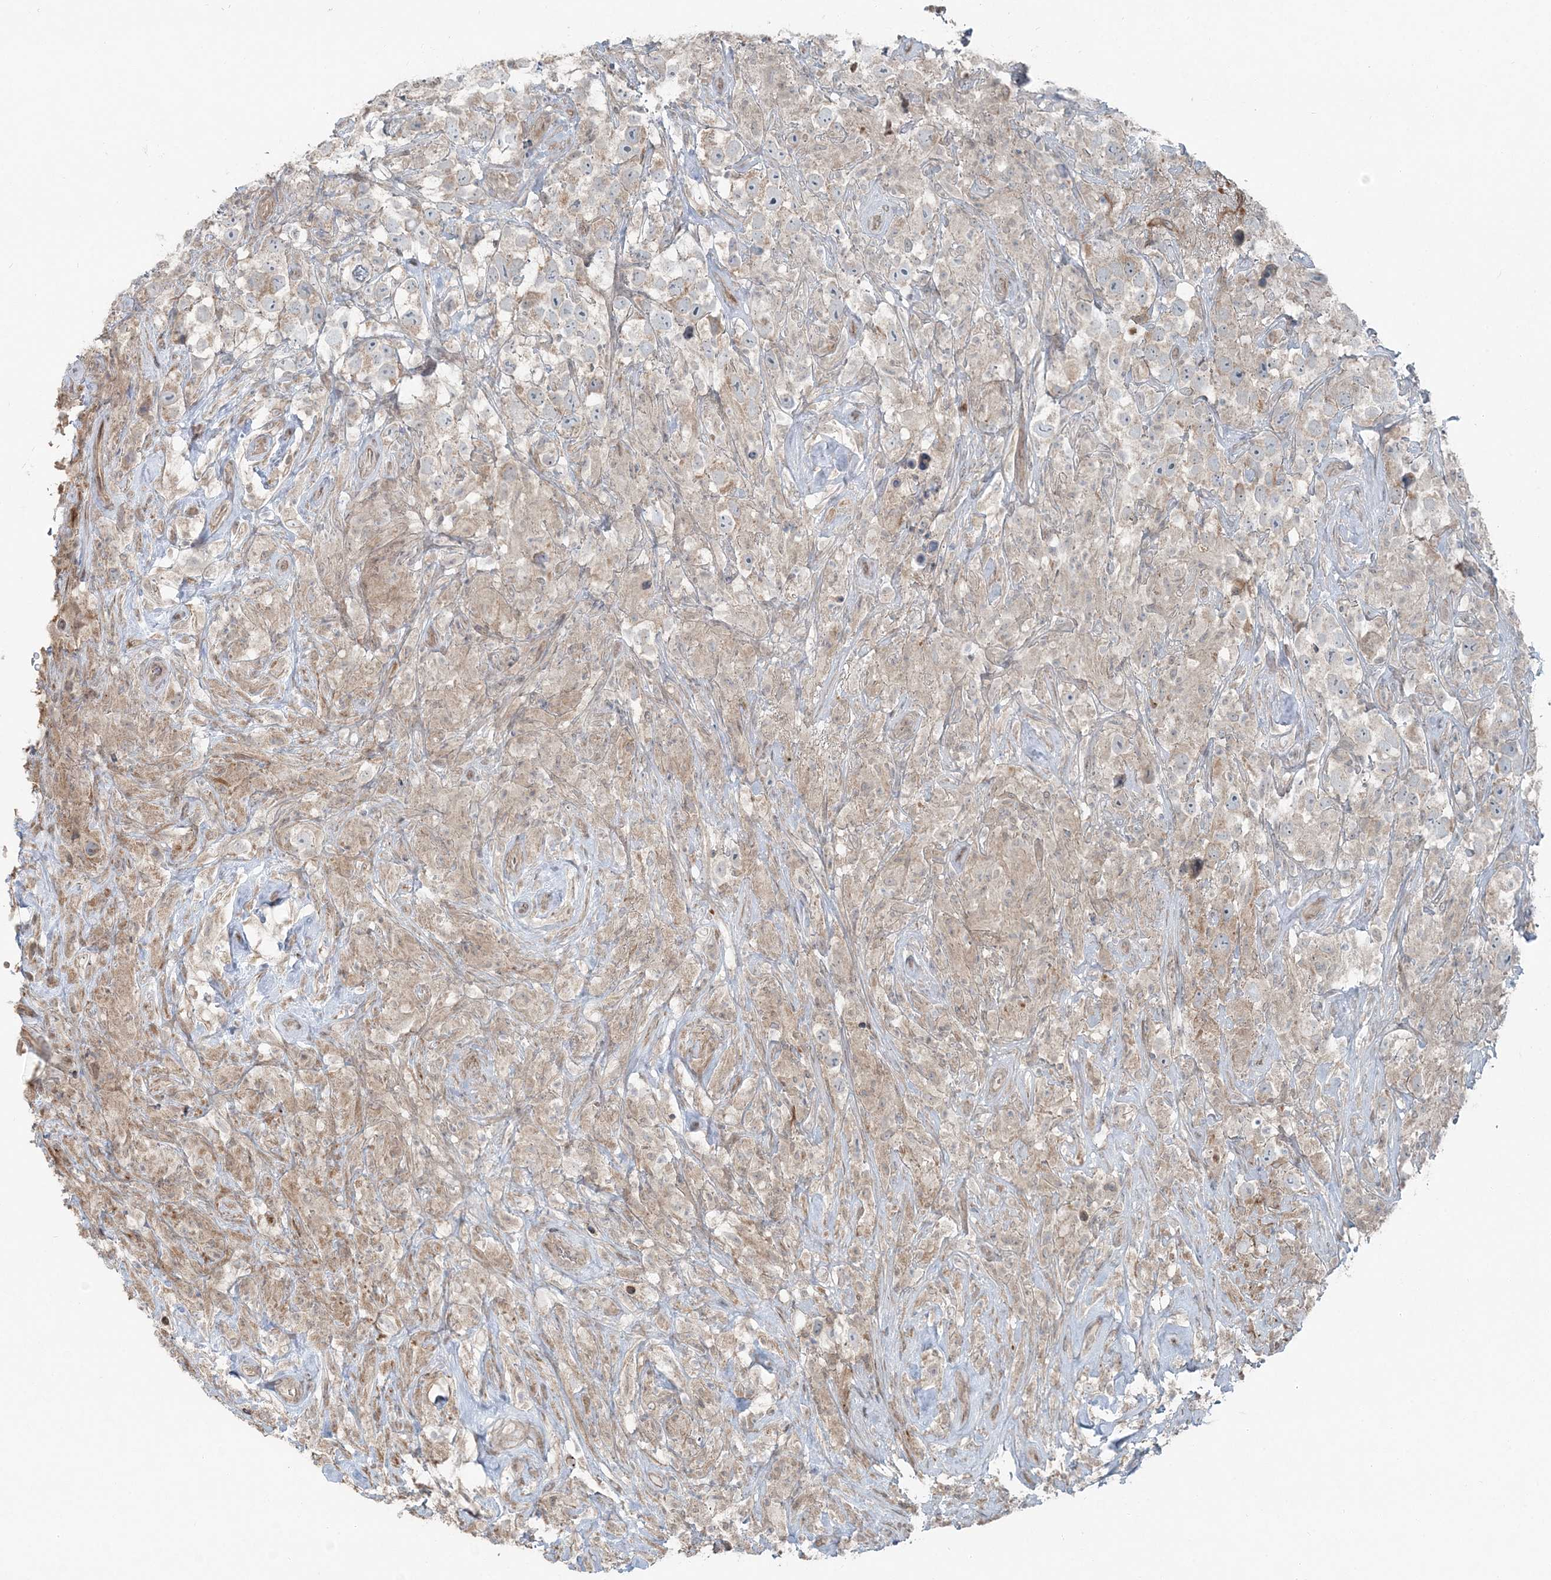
{"staining": {"intensity": "weak", "quantity": "25%-75%", "location": "cytoplasmic/membranous"}, "tissue": "testis cancer", "cell_type": "Tumor cells", "image_type": "cancer", "snomed": [{"axis": "morphology", "description": "Seminoma, NOS"}, {"axis": "topography", "description": "Testis"}], "caption": "This micrograph shows testis seminoma stained with immunohistochemistry to label a protein in brown. The cytoplasmic/membranous of tumor cells show weak positivity for the protein. Nuclei are counter-stained blue.", "gene": "FBXL17", "patient": {"sex": "male", "age": 49}}